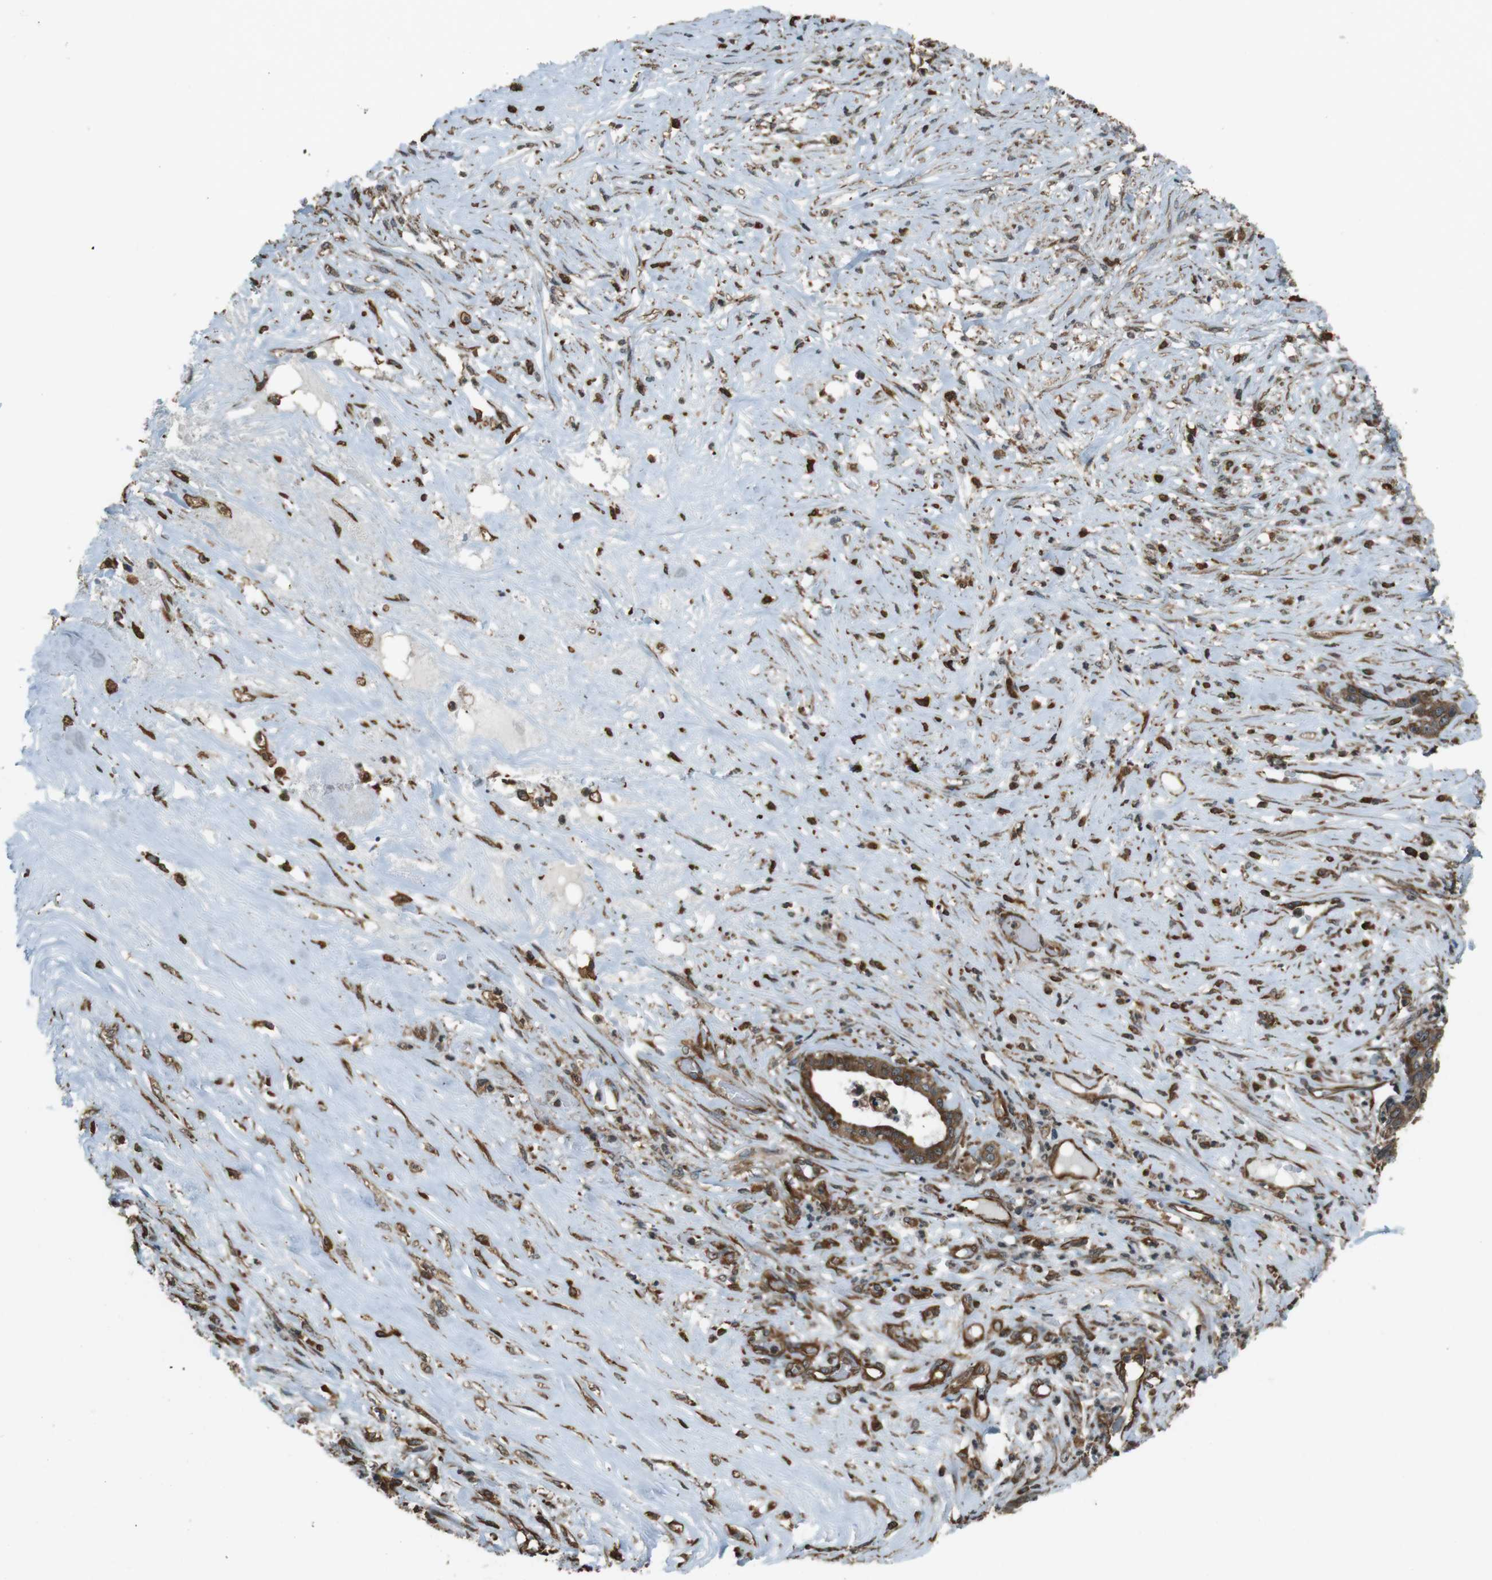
{"staining": {"intensity": "moderate", "quantity": ">75%", "location": "cytoplasmic/membranous"}, "tissue": "liver cancer", "cell_type": "Tumor cells", "image_type": "cancer", "snomed": [{"axis": "morphology", "description": "Cholangiocarcinoma"}, {"axis": "topography", "description": "Liver"}], "caption": "IHC photomicrograph of neoplastic tissue: human liver cancer stained using IHC displays medium levels of moderate protein expression localized specifically in the cytoplasmic/membranous of tumor cells, appearing as a cytoplasmic/membranous brown color.", "gene": "PA2G4", "patient": {"sex": "female", "age": 61}}